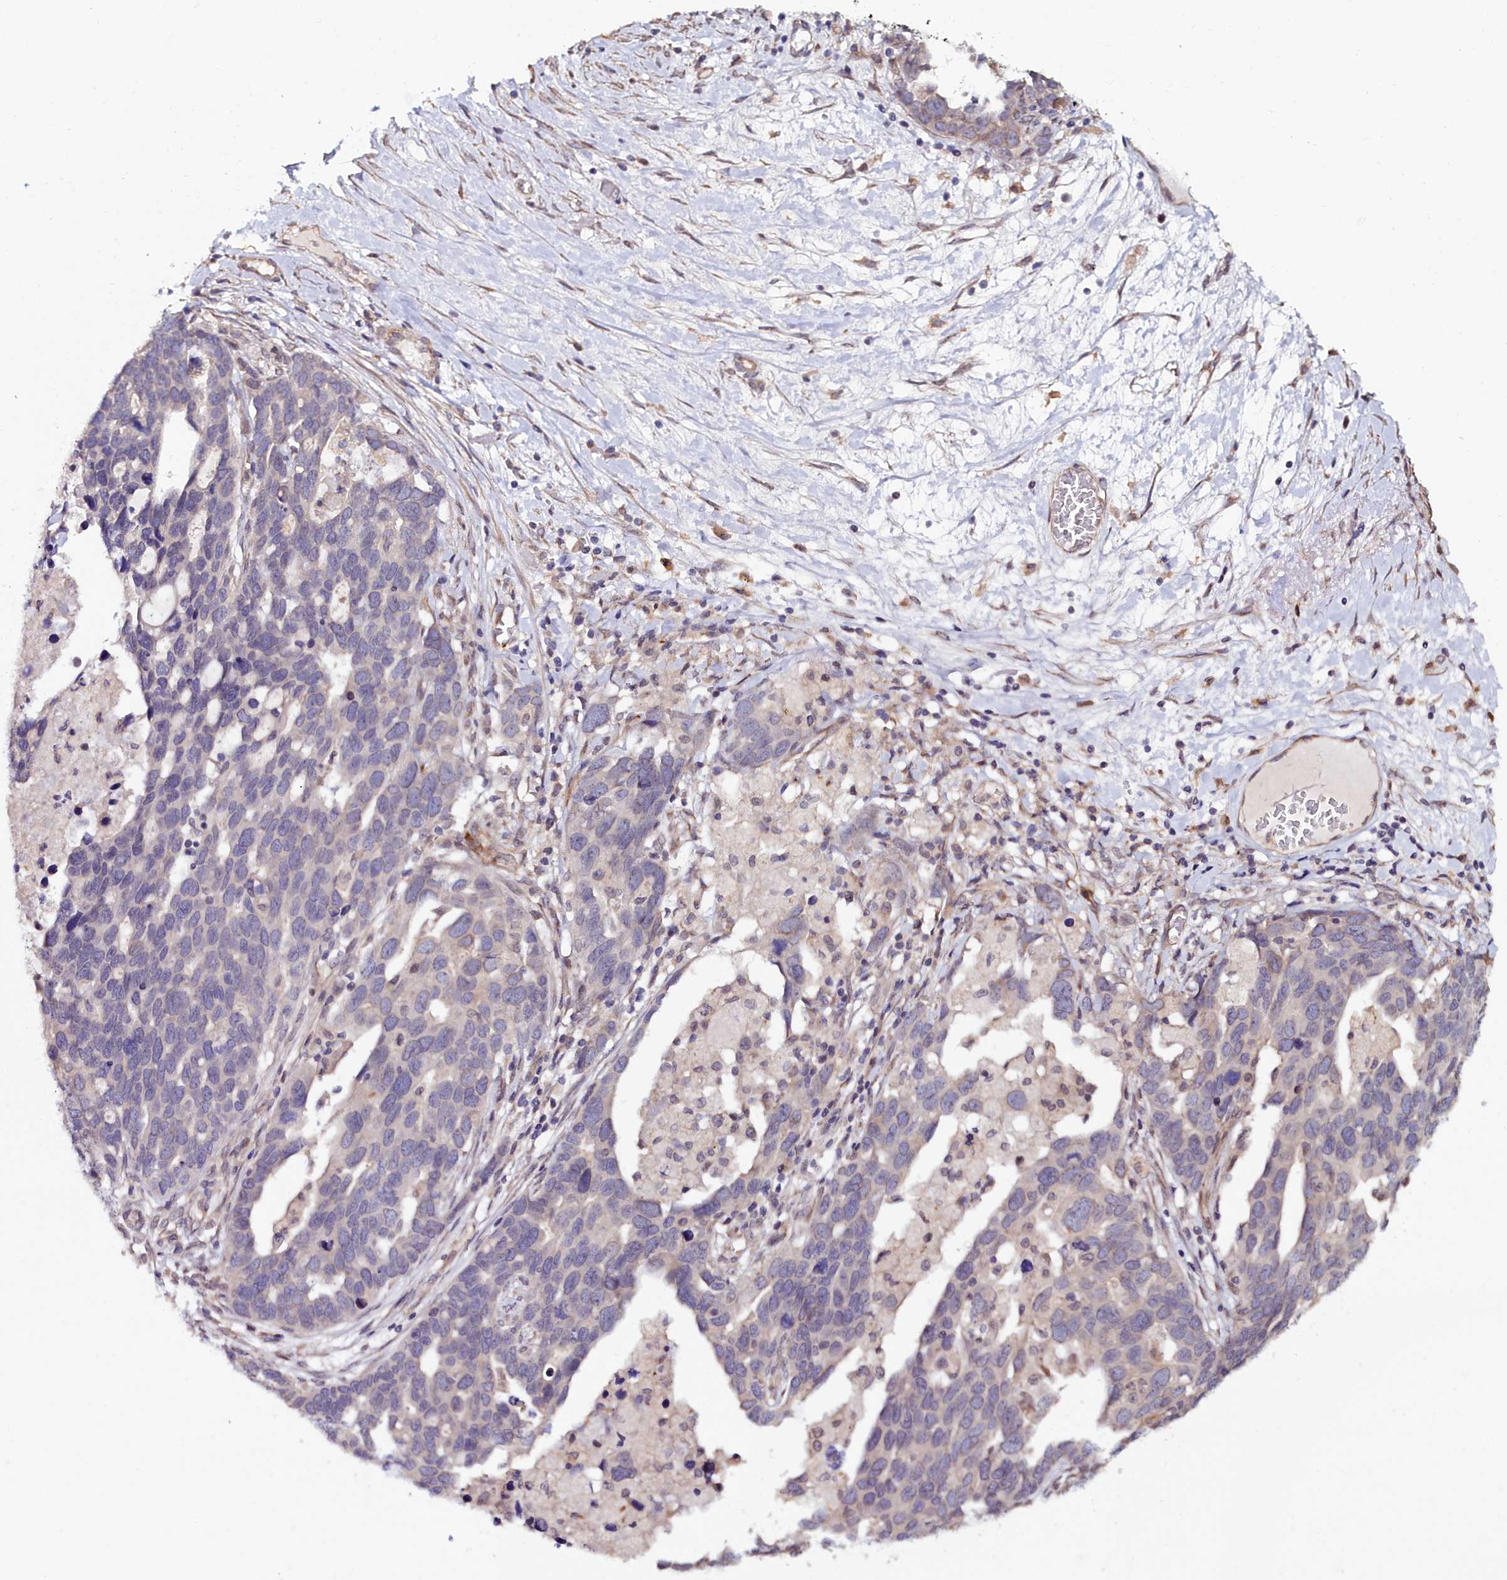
{"staining": {"intensity": "negative", "quantity": "none", "location": "none"}, "tissue": "ovarian cancer", "cell_type": "Tumor cells", "image_type": "cancer", "snomed": [{"axis": "morphology", "description": "Cystadenocarcinoma, serous, NOS"}, {"axis": "topography", "description": "Ovary"}], "caption": "Ovarian serous cystadenocarcinoma was stained to show a protein in brown. There is no significant staining in tumor cells.", "gene": "C4orf19", "patient": {"sex": "female", "age": 54}}